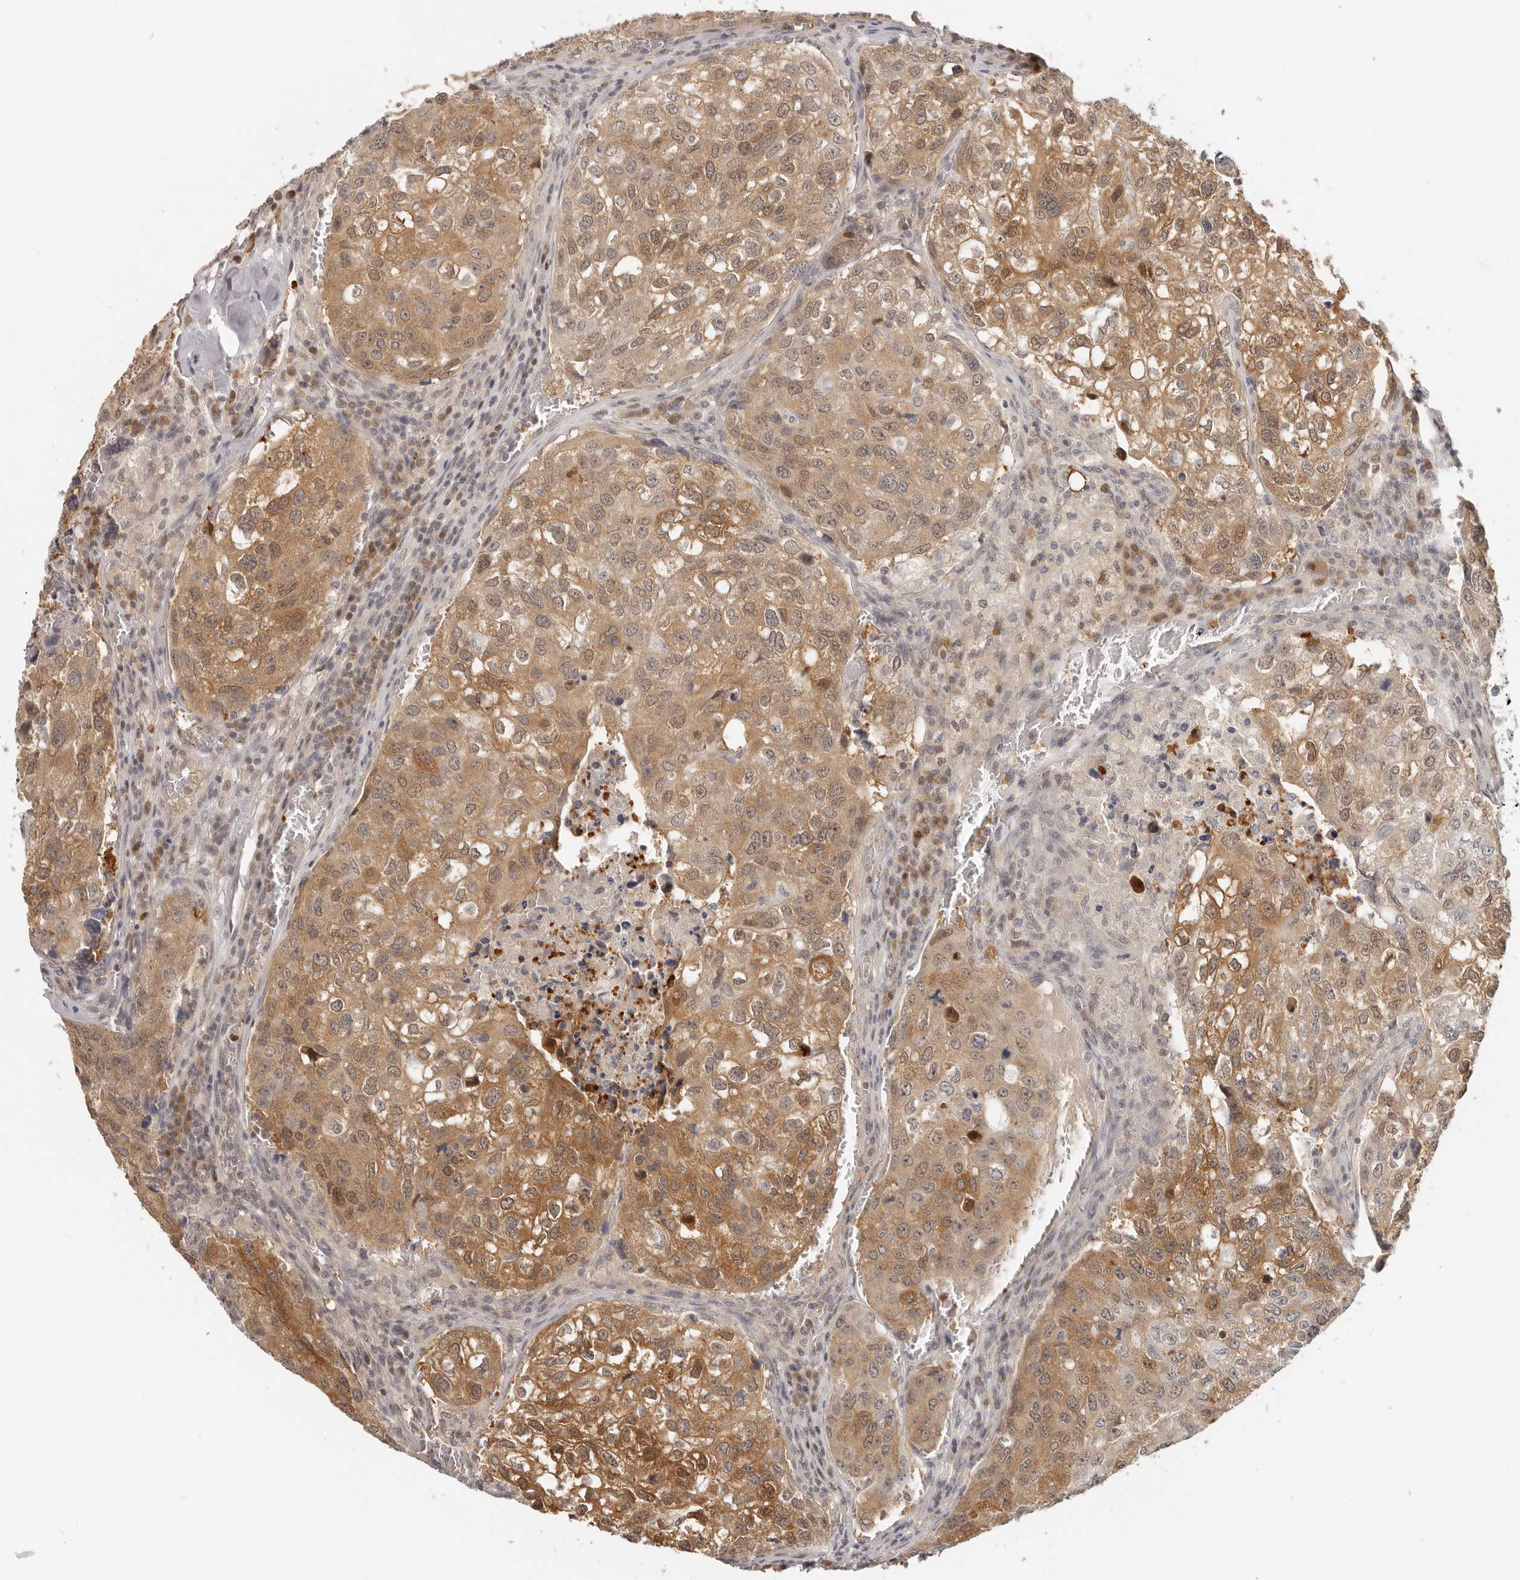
{"staining": {"intensity": "moderate", "quantity": ">75%", "location": "cytoplasmic/membranous,nuclear"}, "tissue": "urothelial cancer", "cell_type": "Tumor cells", "image_type": "cancer", "snomed": [{"axis": "morphology", "description": "Urothelial carcinoma, High grade"}, {"axis": "topography", "description": "Lymph node"}, {"axis": "topography", "description": "Urinary bladder"}], "caption": "There is medium levels of moderate cytoplasmic/membranous and nuclear expression in tumor cells of high-grade urothelial carcinoma, as demonstrated by immunohistochemical staining (brown color).", "gene": "LARP7", "patient": {"sex": "male", "age": 51}}